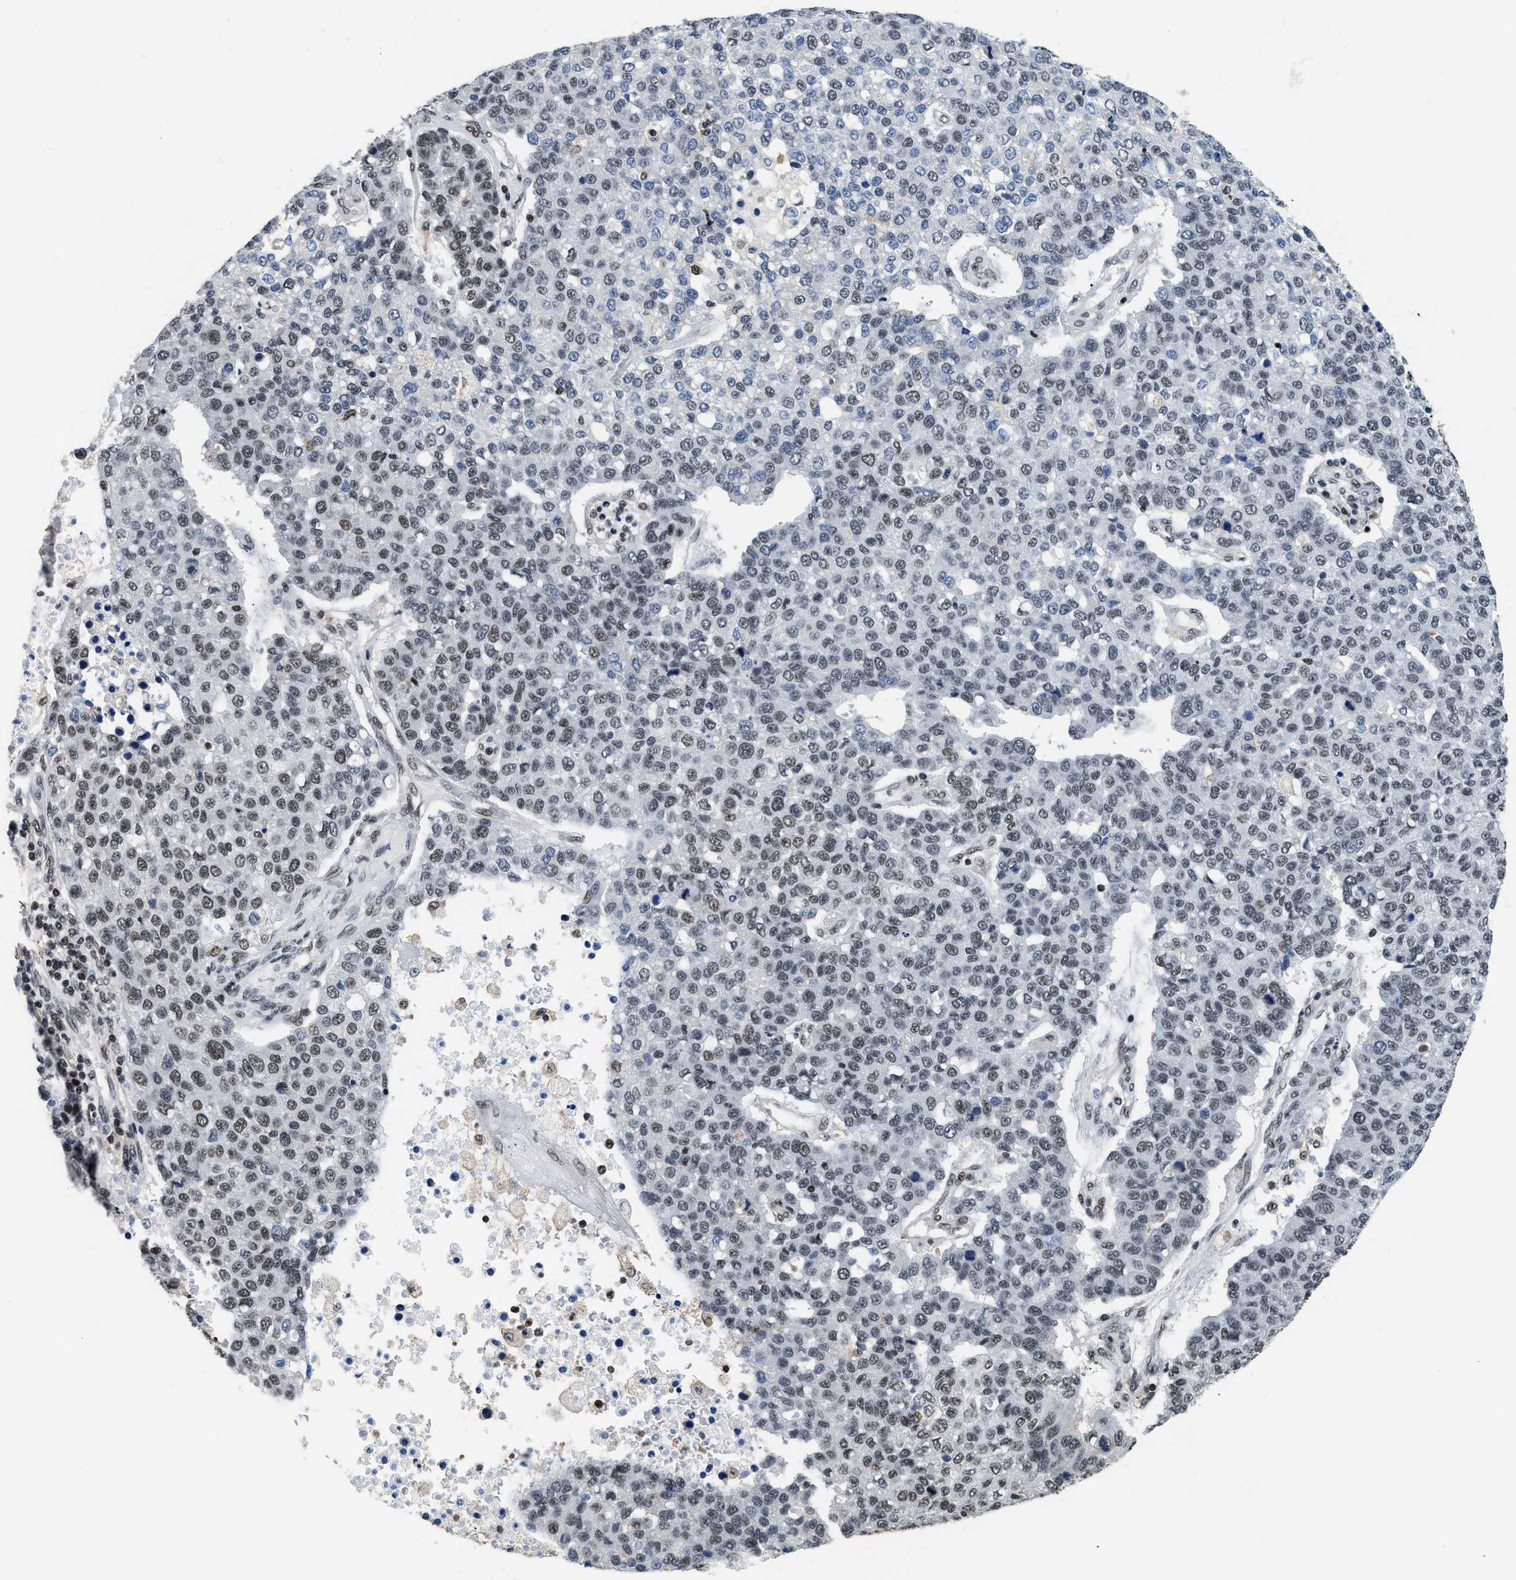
{"staining": {"intensity": "weak", "quantity": ">75%", "location": "nuclear"}, "tissue": "pancreatic cancer", "cell_type": "Tumor cells", "image_type": "cancer", "snomed": [{"axis": "morphology", "description": "Adenocarcinoma, NOS"}, {"axis": "topography", "description": "Pancreas"}], "caption": "High-power microscopy captured an immunohistochemistry micrograph of pancreatic cancer, revealing weak nuclear staining in approximately >75% of tumor cells. (DAB (3,3'-diaminobenzidine) IHC, brown staining for protein, blue staining for nuclei).", "gene": "RAD21", "patient": {"sex": "female", "age": 61}}